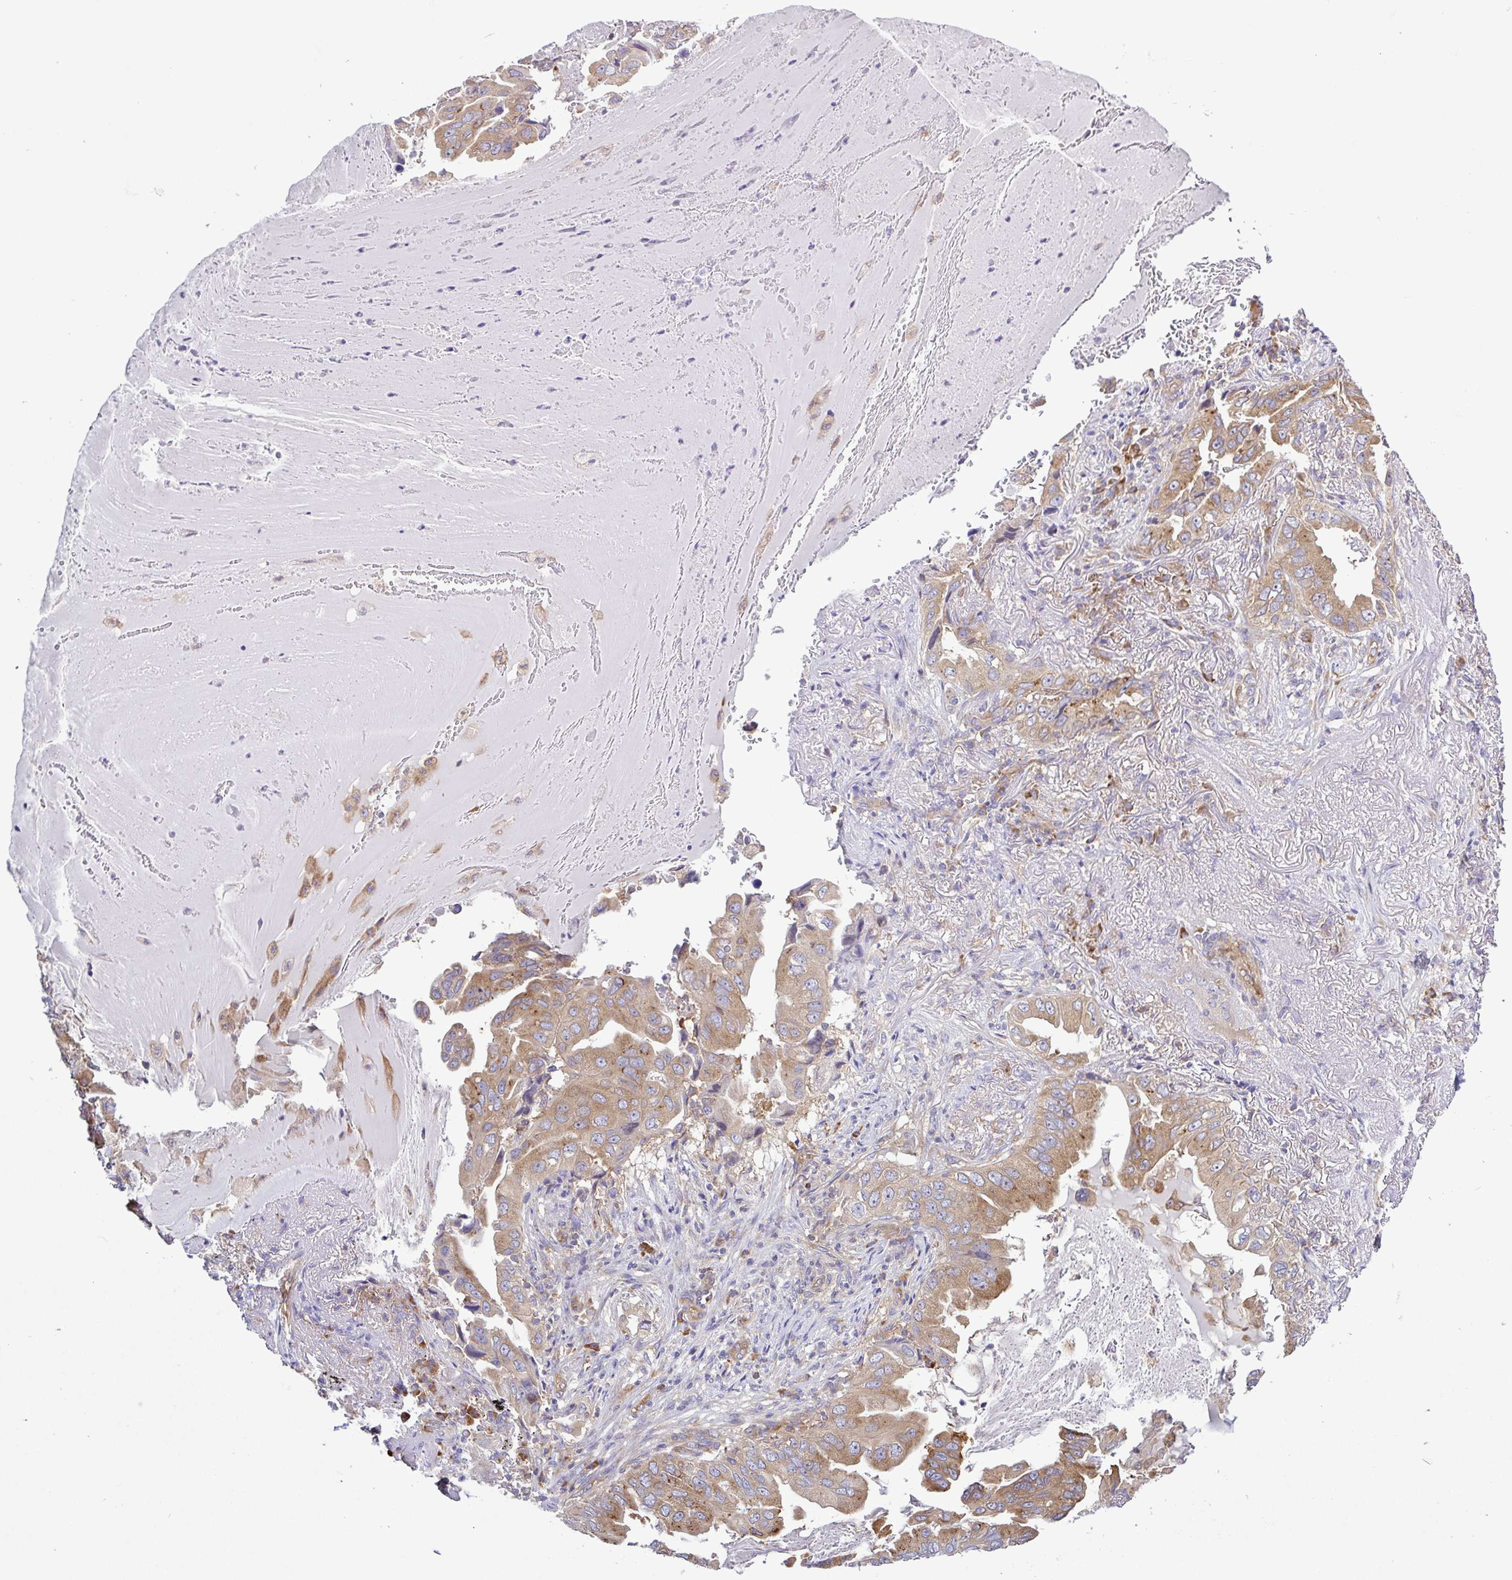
{"staining": {"intensity": "moderate", "quantity": ">75%", "location": "cytoplasmic/membranous"}, "tissue": "lung cancer", "cell_type": "Tumor cells", "image_type": "cancer", "snomed": [{"axis": "morphology", "description": "Adenocarcinoma, NOS"}, {"axis": "topography", "description": "Lung"}], "caption": "Tumor cells exhibit medium levels of moderate cytoplasmic/membranous expression in approximately >75% of cells in lung cancer (adenocarcinoma).", "gene": "LARS1", "patient": {"sex": "female", "age": 69}}